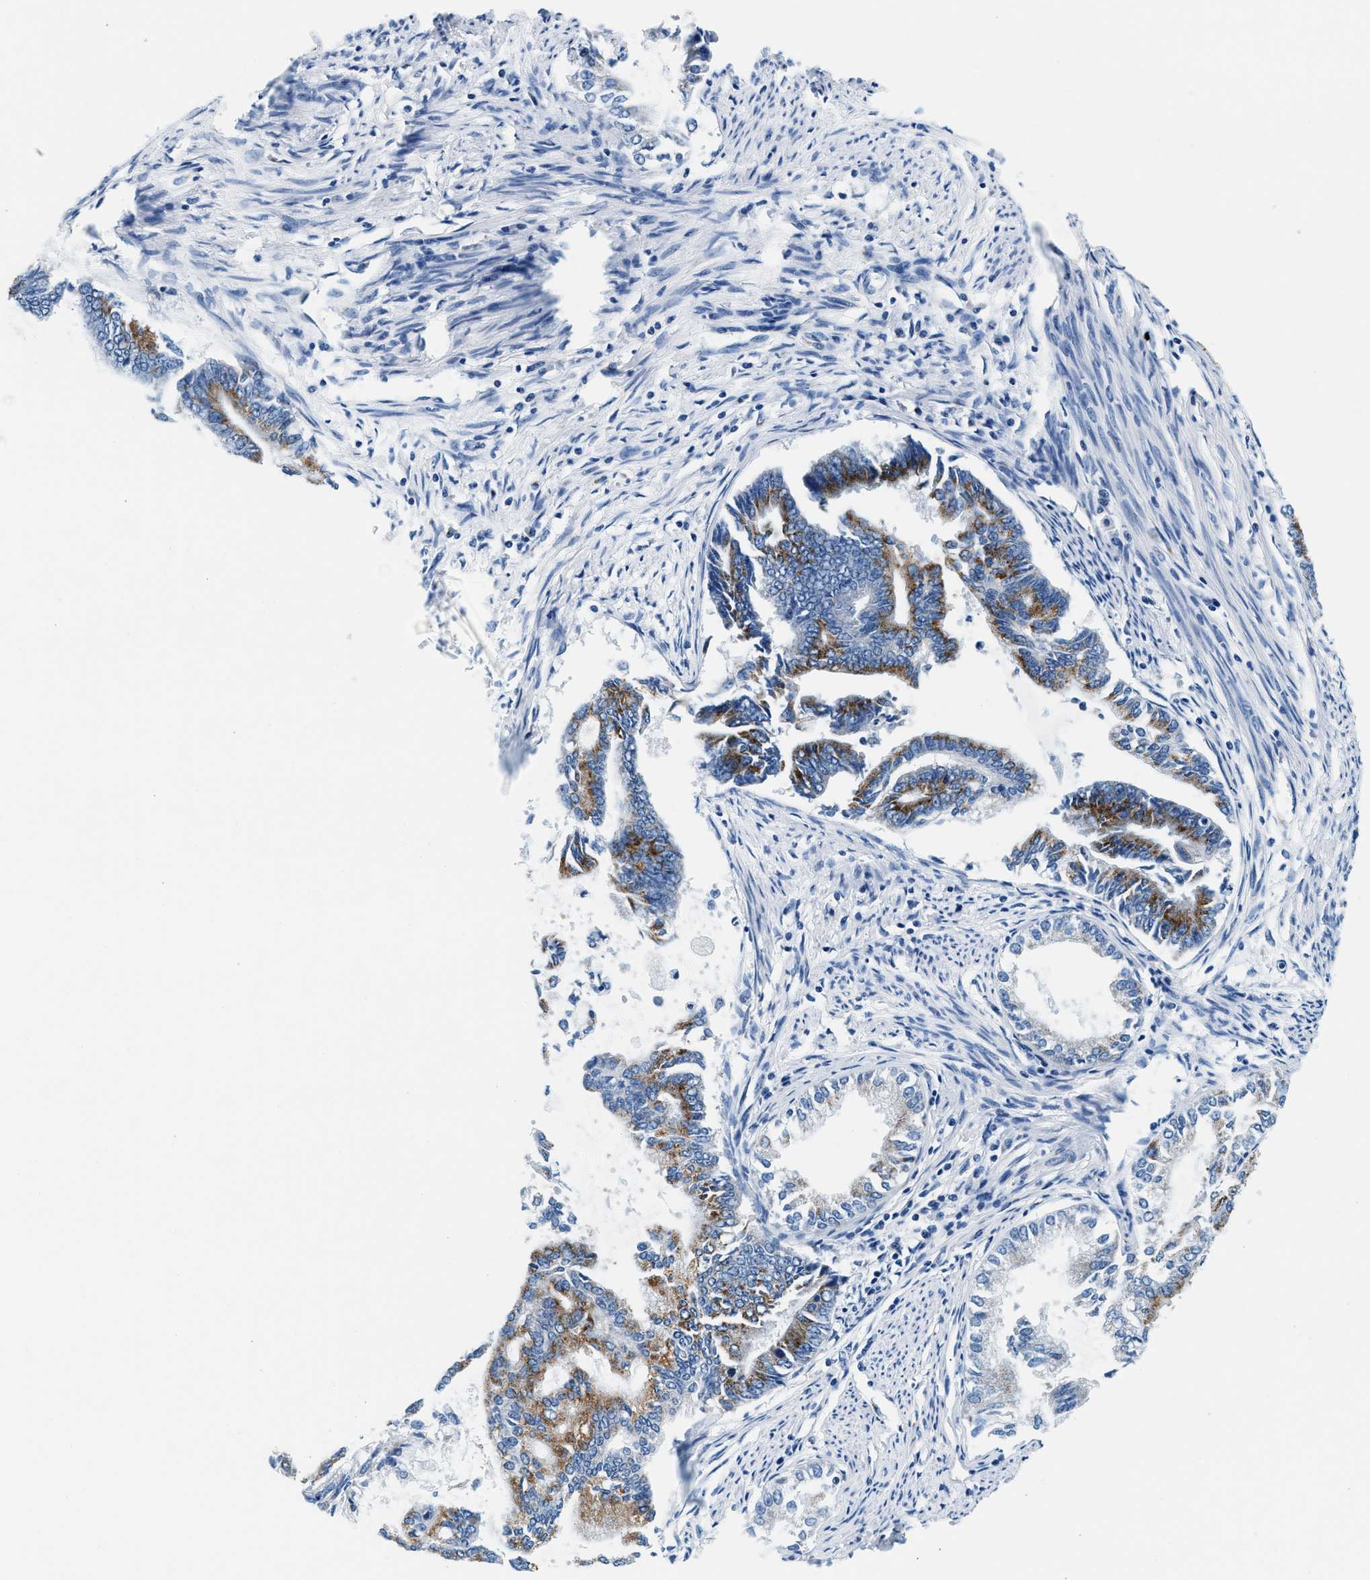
{"staining": {"intensity": "moderate", "quantity": ">75%", "location": "cytoplasmic/membranous"}, "tissue": "endometrial cancer", "cell_type": "Tumor cells", "image_type": "cancer", "snomed": [{"axis": "morphology", "description": "Adenocarcinoma, NOS"}, {"axis": "topography", "description": "Endometrium"}], "caption": "The histopathology image exhibits staining of endometrial adenocarcinoma, revealing moderate cytoplasmic/membranous protein staining (brown color) within tumor cells.", "gene": "VPS53", "patient": {"sex": "female", "age": 86}}